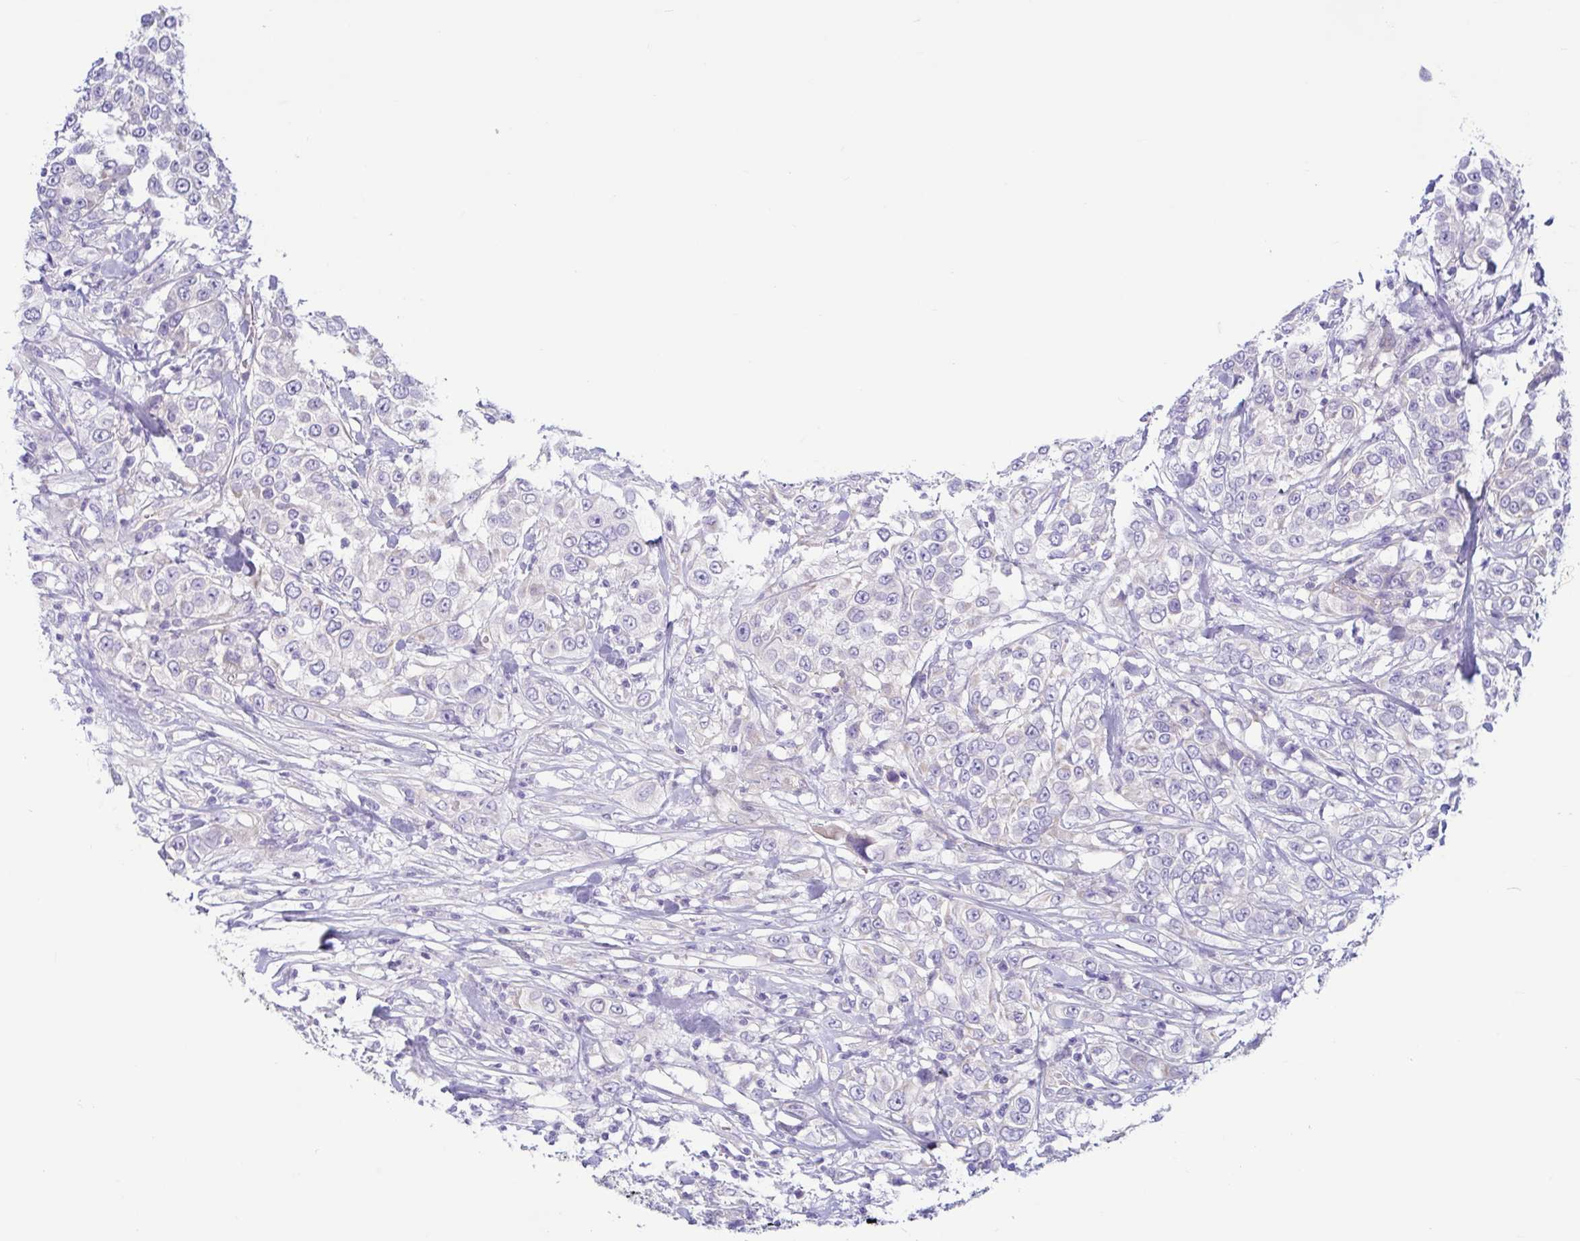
{"staining": {"intensity": "negative", "quantity": "none", "location": "none"}, "tissue": "urothelial cancer", "cell_type": "Tumor cells", "image_type": "cancer", "snomed": [{"axis": "morphology", "description": "Urothelial carcinoma, High grade"}, {"axis": "topography", "description": "Urinary bladder"}], "caption": "Urothelial carcinoma (high-grade) was stained to show a protein in brown. There is no significant positivity in tumor cells. The staining is performed using DAB brown chromogen with nuclei counter-stained in using hematoxylin.", "gene": "TNNI2", "patient": {"sex": "female", "age": 80}}